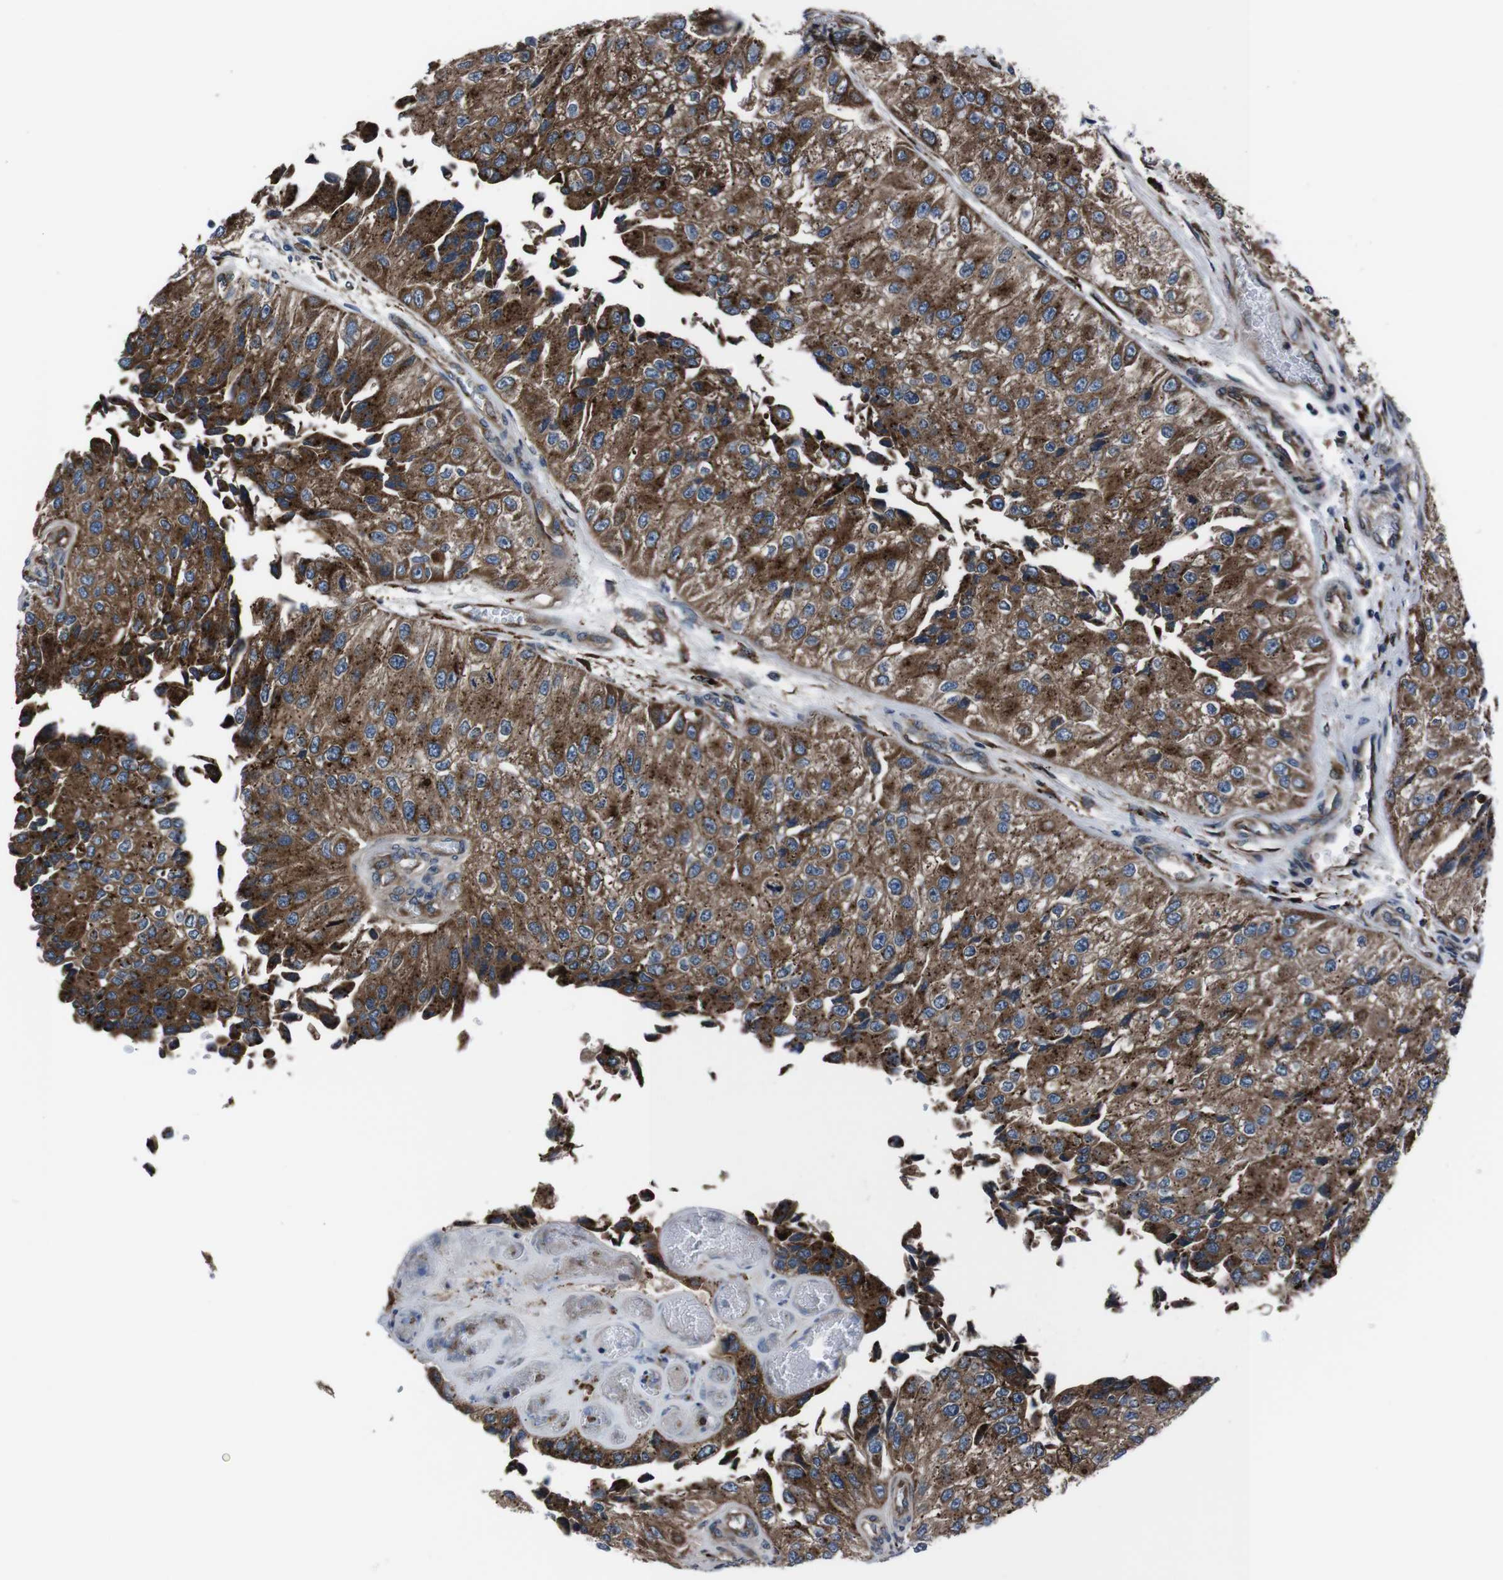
{"staining": {"intensity": "strong", "quantity": ">75%", "location": "cytoplasmic/membranous"}, "tissue": "urothelial cancer", "cell_type": "Tumor cells", "image_type": "cancer", "snomed": [{"axis": "morphology", "description": "Urothelial carcinoma, High grade"}, {"axis": "topography", "description": "Kidney"}, {"axis": "topography", "description": "Urinary bladder"}], "caption": "DAB immunohistochemical staining of urothelial cancer reveals strong cytoplasmic/membranous protein positivity in about >75% of tumor cells.", "gene": "EIF4A2", "patient": {"sex": "male", "age": 77}}